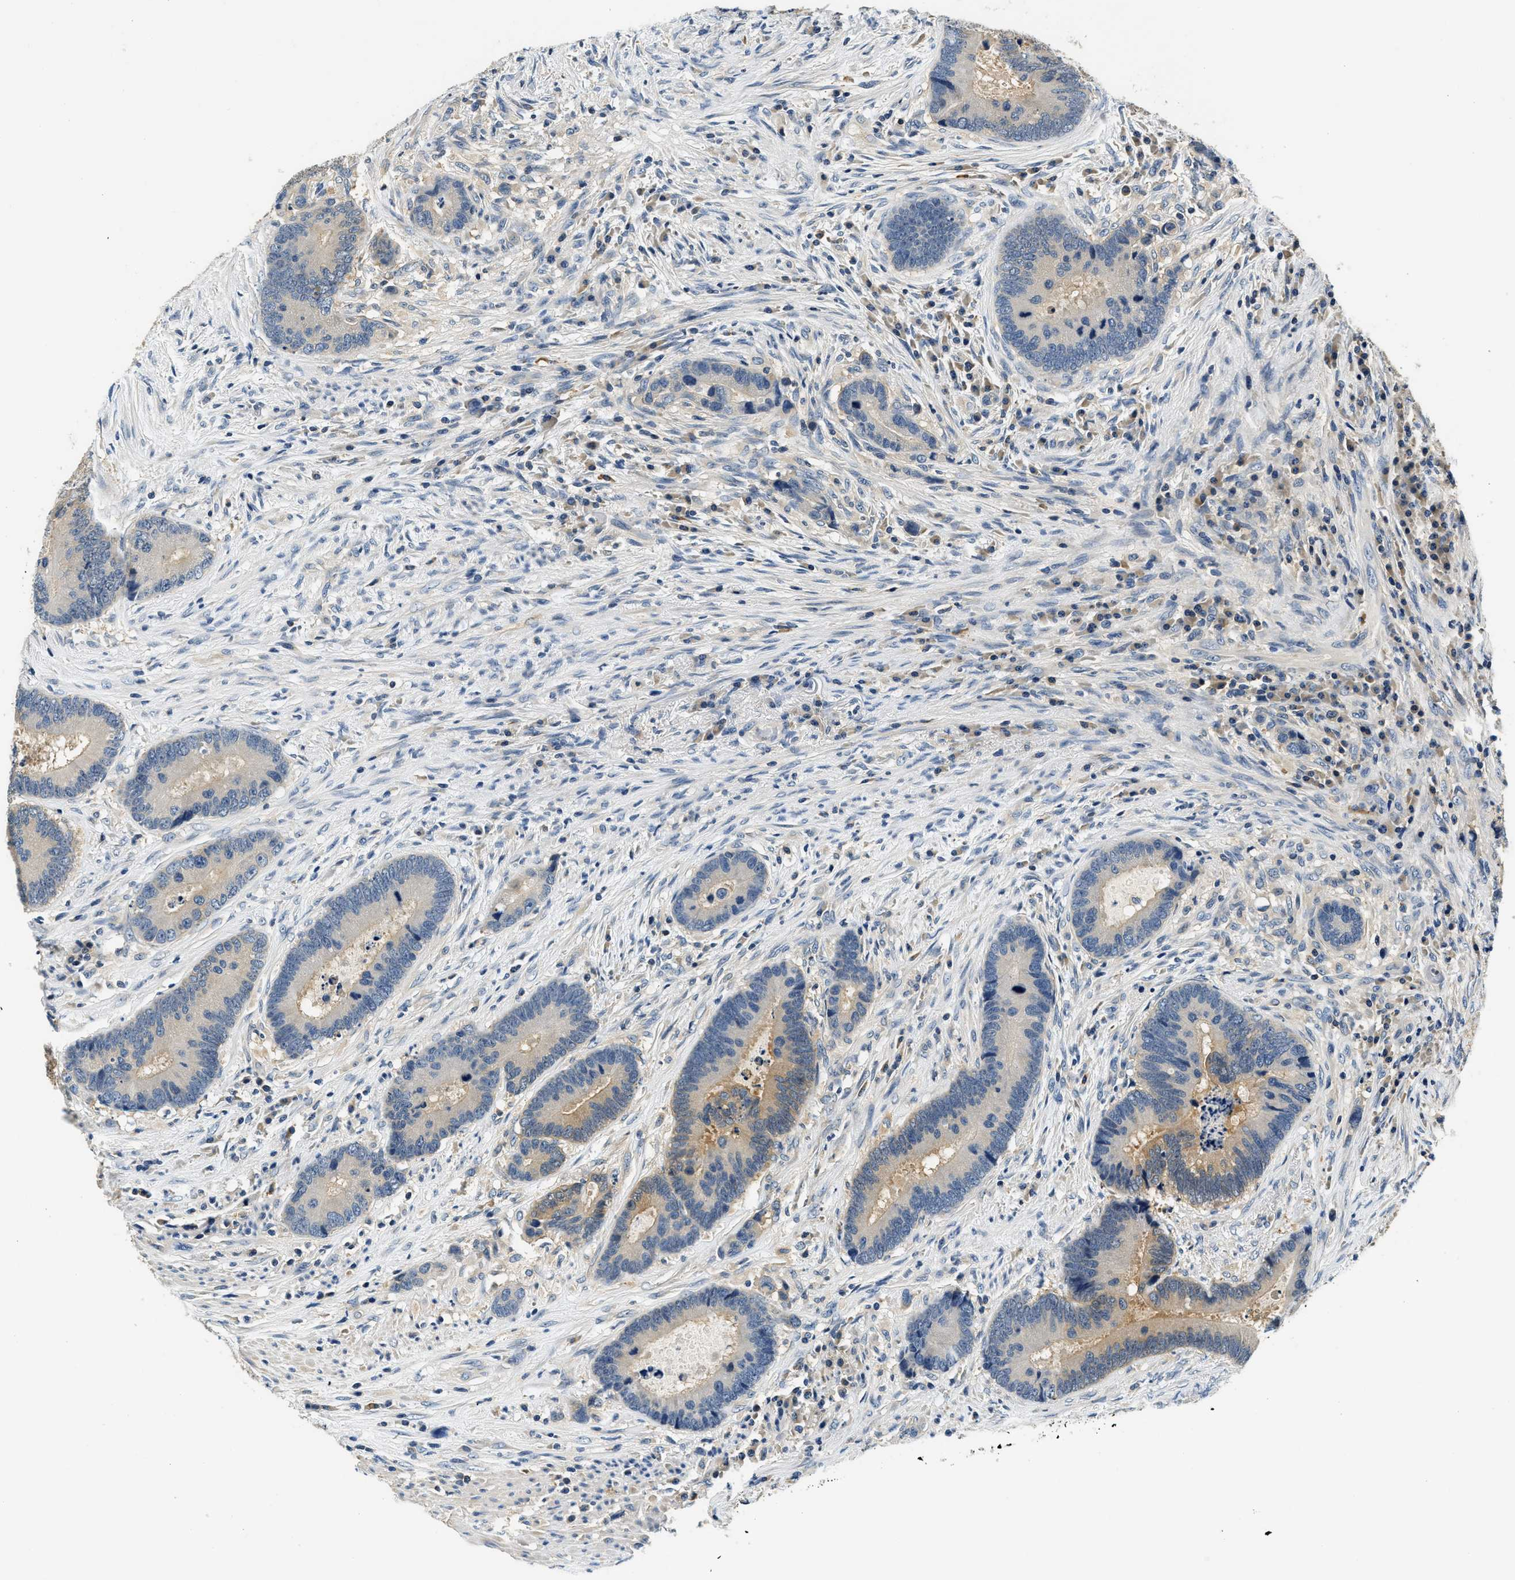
{"staining": {"intensity": "moderate", "quantity": "<25%", "location": "cytoplasmic/membranous"}, "tissue": "colorectal cancer", "cell_type": "Tumor cells", "image_type": "cancer", "snomed": [{"axis": "morphology", "description": "Adenocarcinoma, NOS"}, {"axis": "topography", "description": "Rectum"}], "caption": "A photomicrograph of human adenocarcinoma (colorectal) stained for a protein shows moderate cytoplasmic/membranous brown staining in tumor cells.", "gene": "RESF1", "patient": {"sex": "female", "age": 89}}